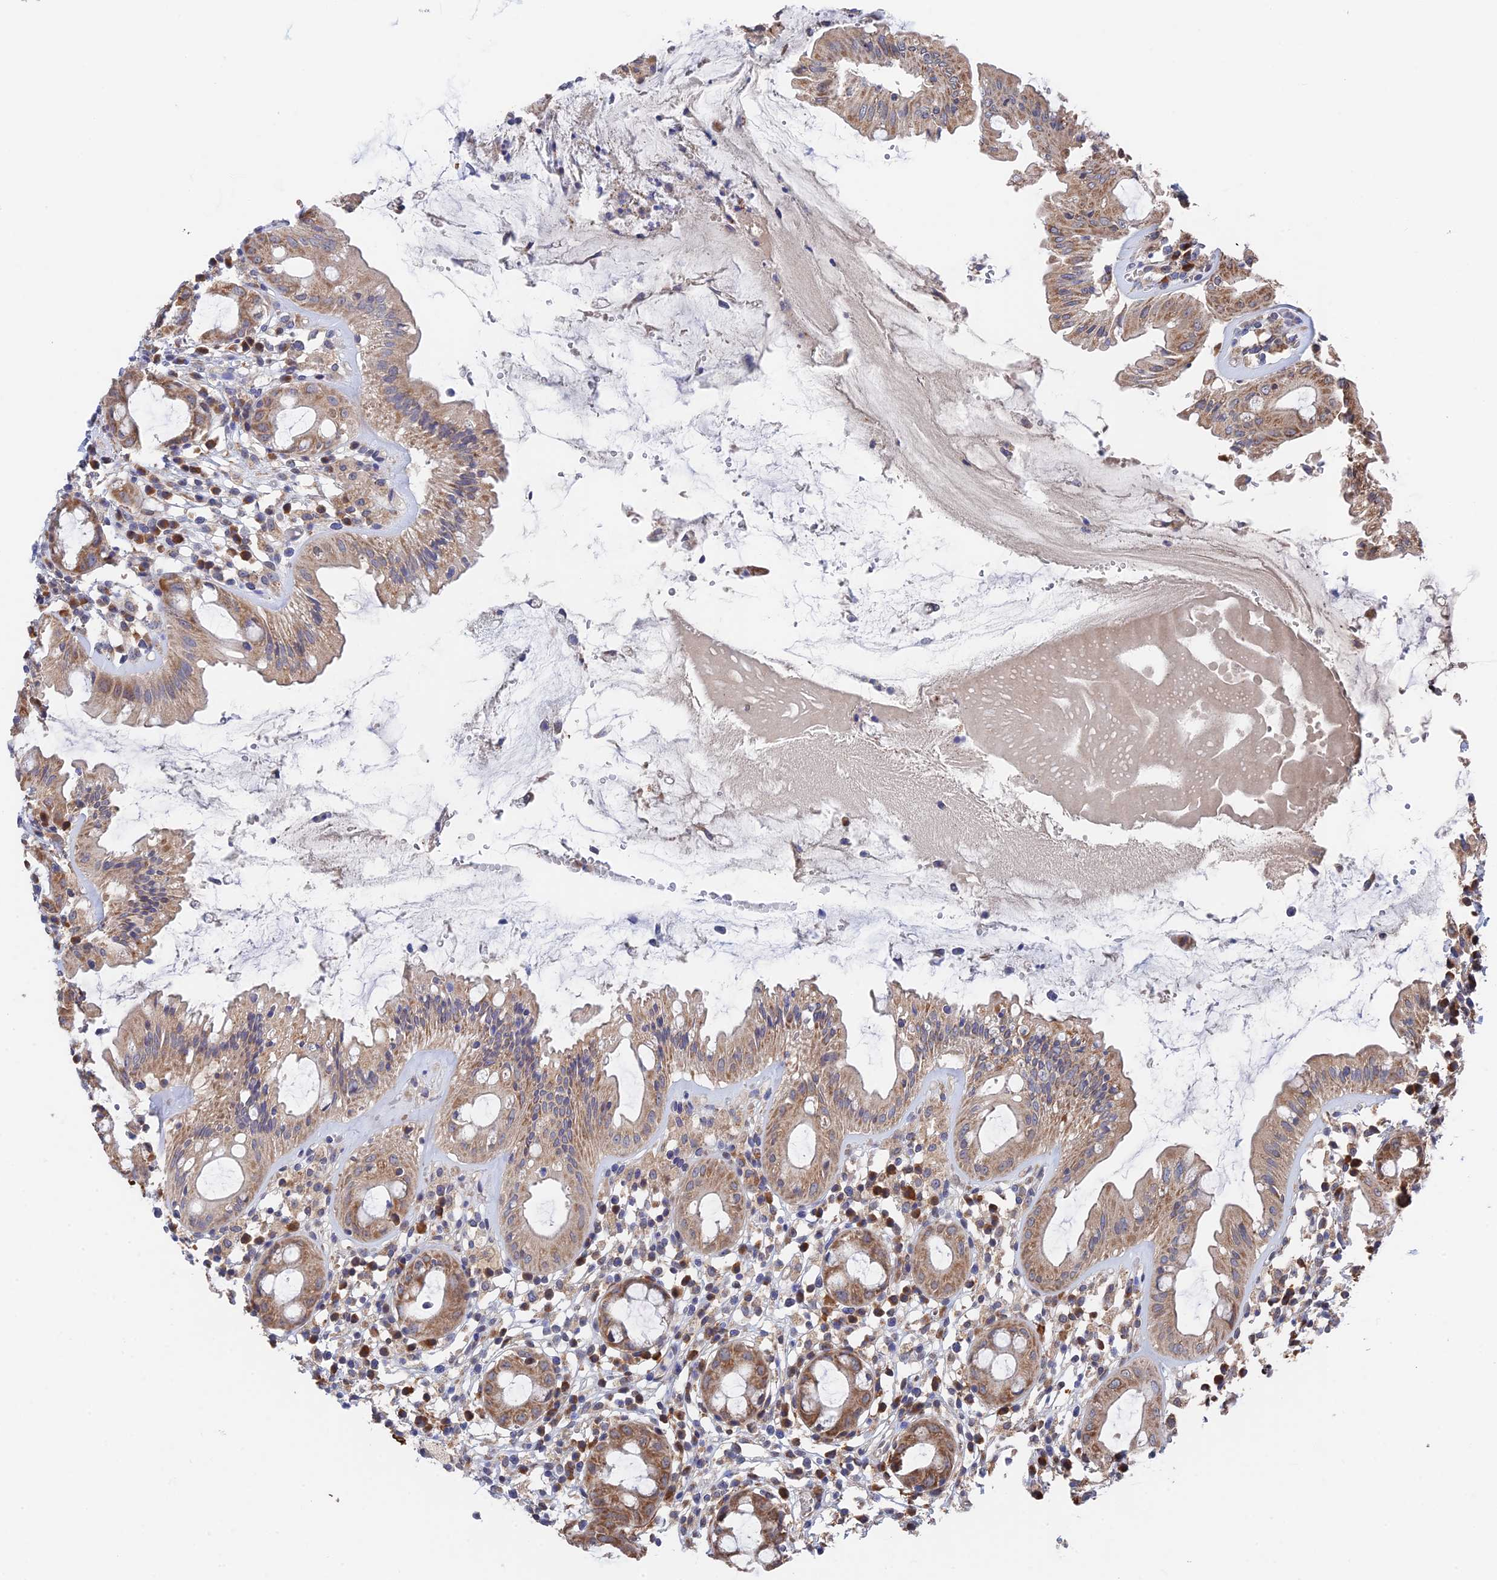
{"staining": {"intensity": "moderate", "quantity": ">75%", "location": "cytoplasmic/membranous"}, "tissue": "rectum", "cell_type": "Glandular cells", "image_type": "normal", "snomed": [{"axis": "morphology", "description": "Normal tissue, NOS"}, {"axis": "topography", "description": "Rectum"}], "caption": "A brown stain highlights moderate cytoplasmic/membranous expression of a protein in glandular cells of benign rectum. (Stains: DAB (3,3'-diaminobenzidine) in brown, nuclei in blue, Microscopy: brightfield microscopy at high magnification).", "gene": "ZNF320", "patient": {"sex": "female", "age": 57}}